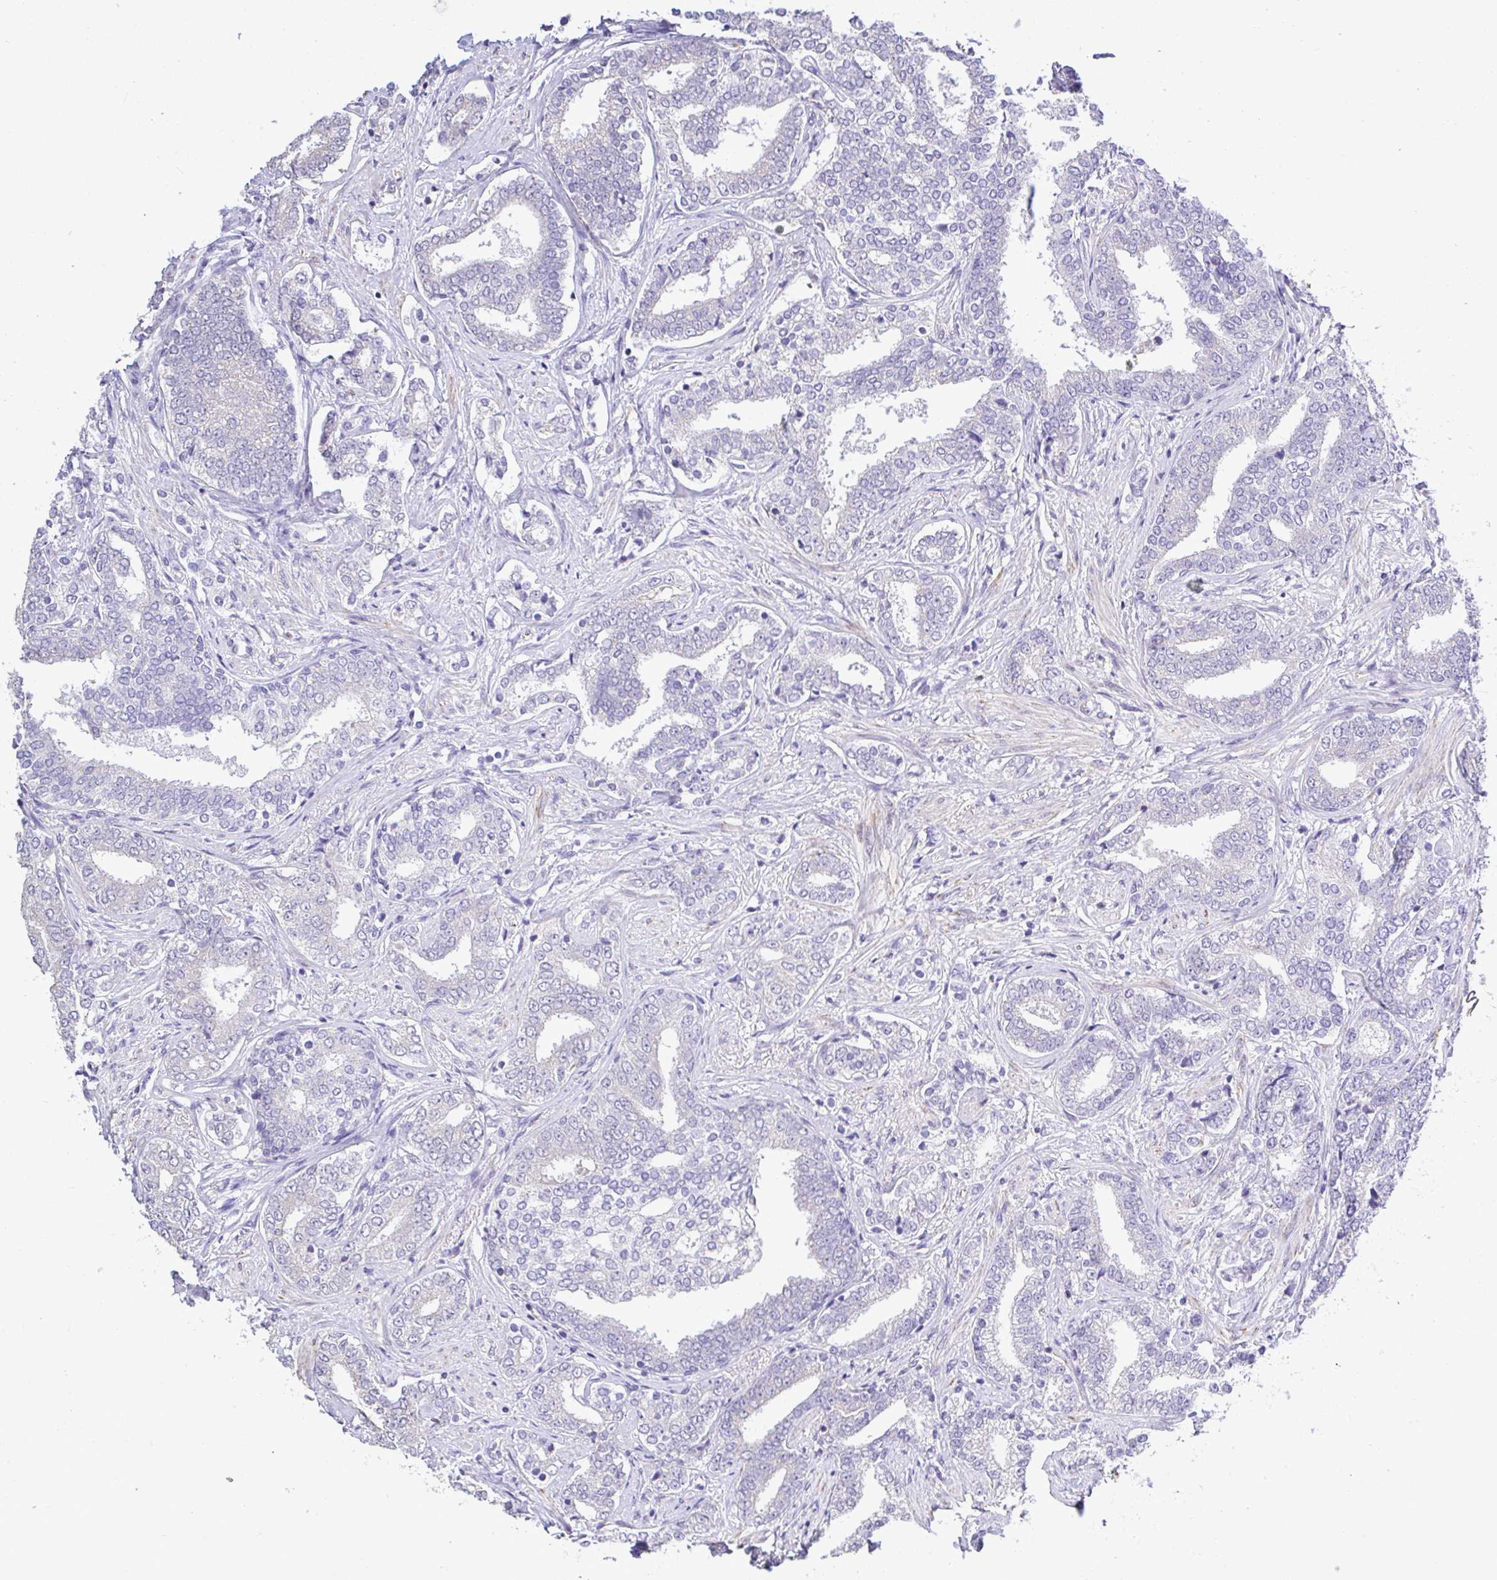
{"staining": {"intensity": "negative", "quantity": "none", "location": "none"}, "tissue": "prostate cancer", "cell_type": "Tumor cells", "image_type": "cancer", "snomed": [{"axis": "morphology", "description": "Adenocarcinoma, High grade"}, {"axis": "topography", "description": "Prostate"}], "caption": "Tumor cells are negative for brown protein staining in prostate high-grade adenocarcinoma.", "gene": "CTU1", "patient": {"sex": "male", "age": 72}}